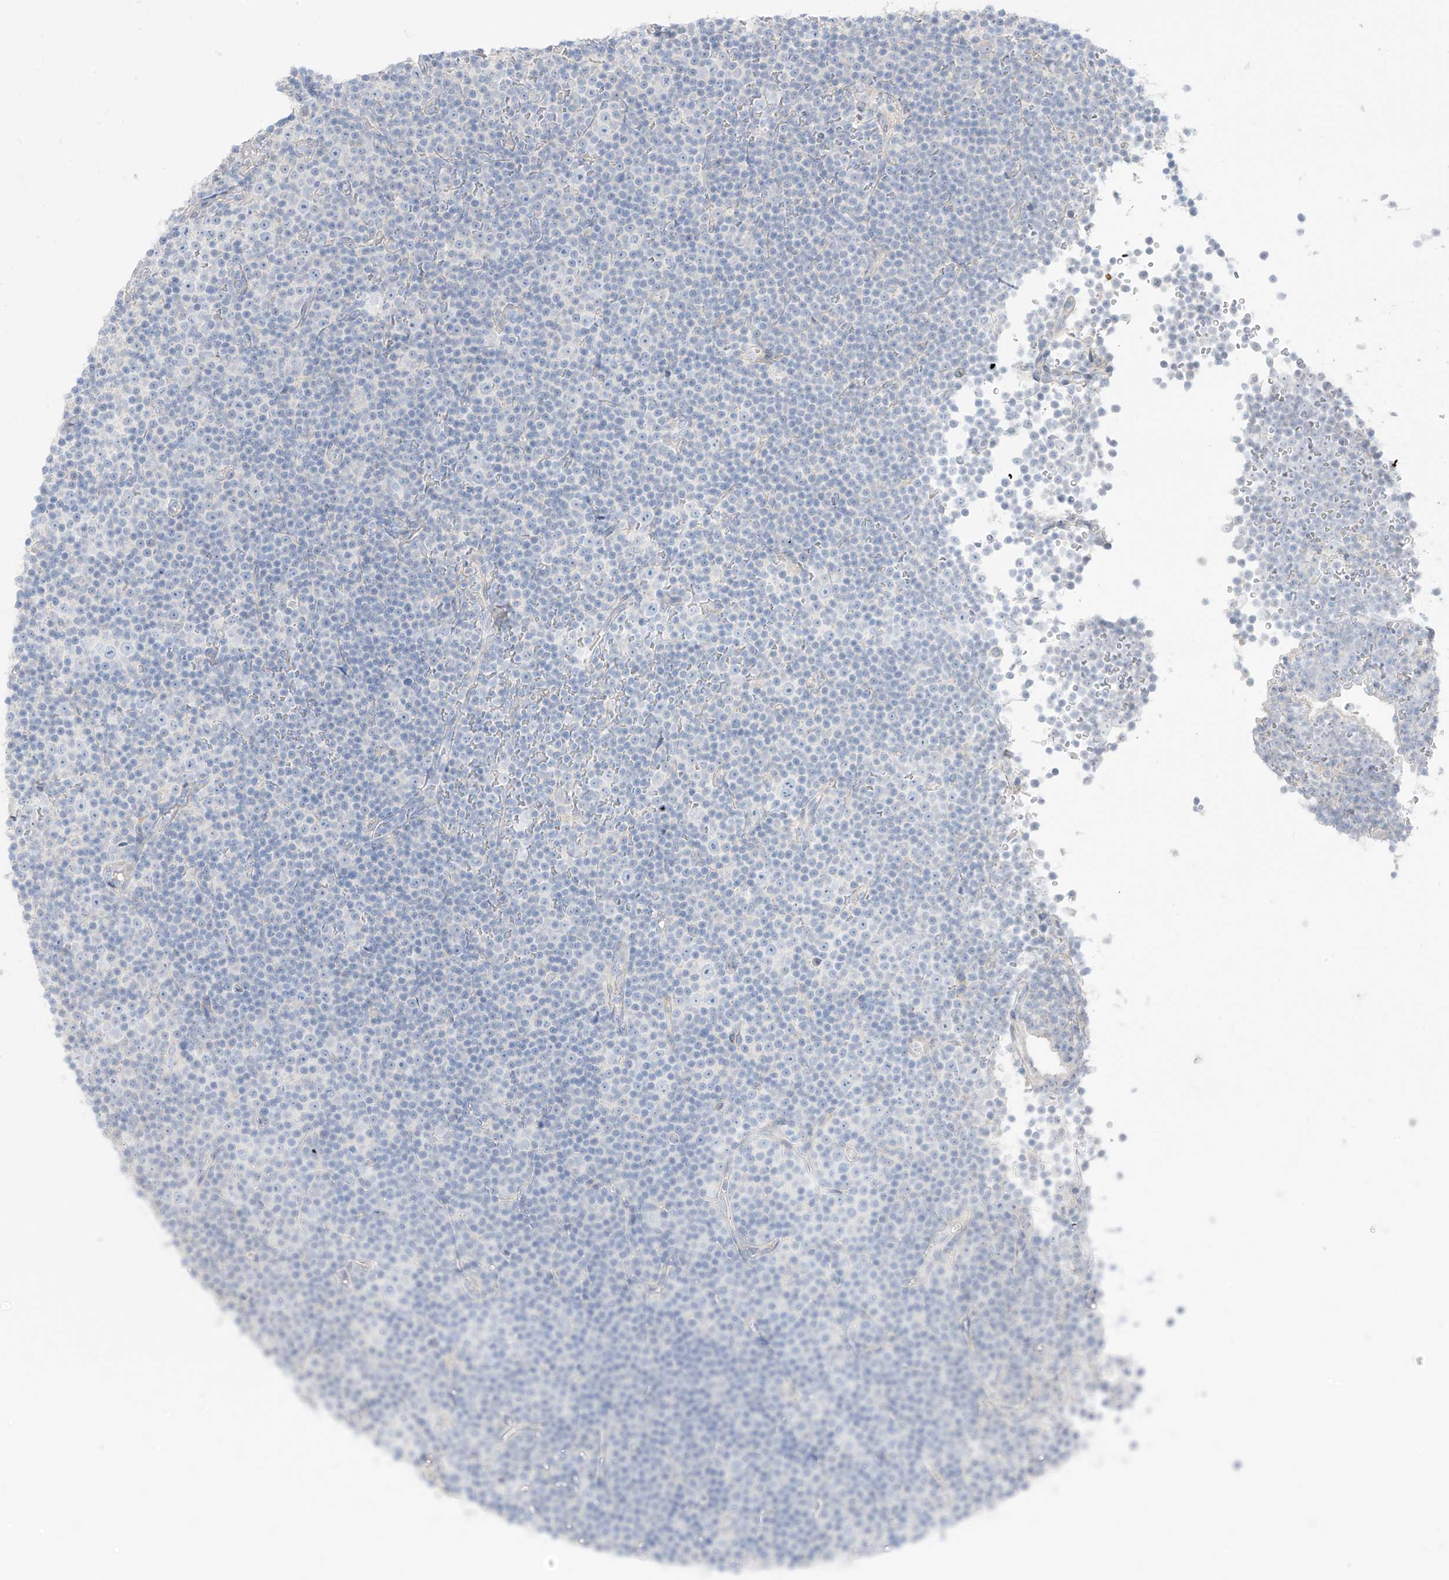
{"staining": {"intensity": "negative", "quantity": "none", "location": "none"}, "tissue": "lymphoma", "cell_type": "Tumor cells", "image_type": "cancer", "snomed": [{"axis": "morphology", "description": "Malignant lymphoma, non-Hodgkin's type, Low grade"}, {"axis": "topography", "description": "Lymph node"}], "caption": "Tumor cells show no significant protein expression in lymphoma.", "gene": "ARHGEF40", "patient": {"sex": "female", "age": 67}}